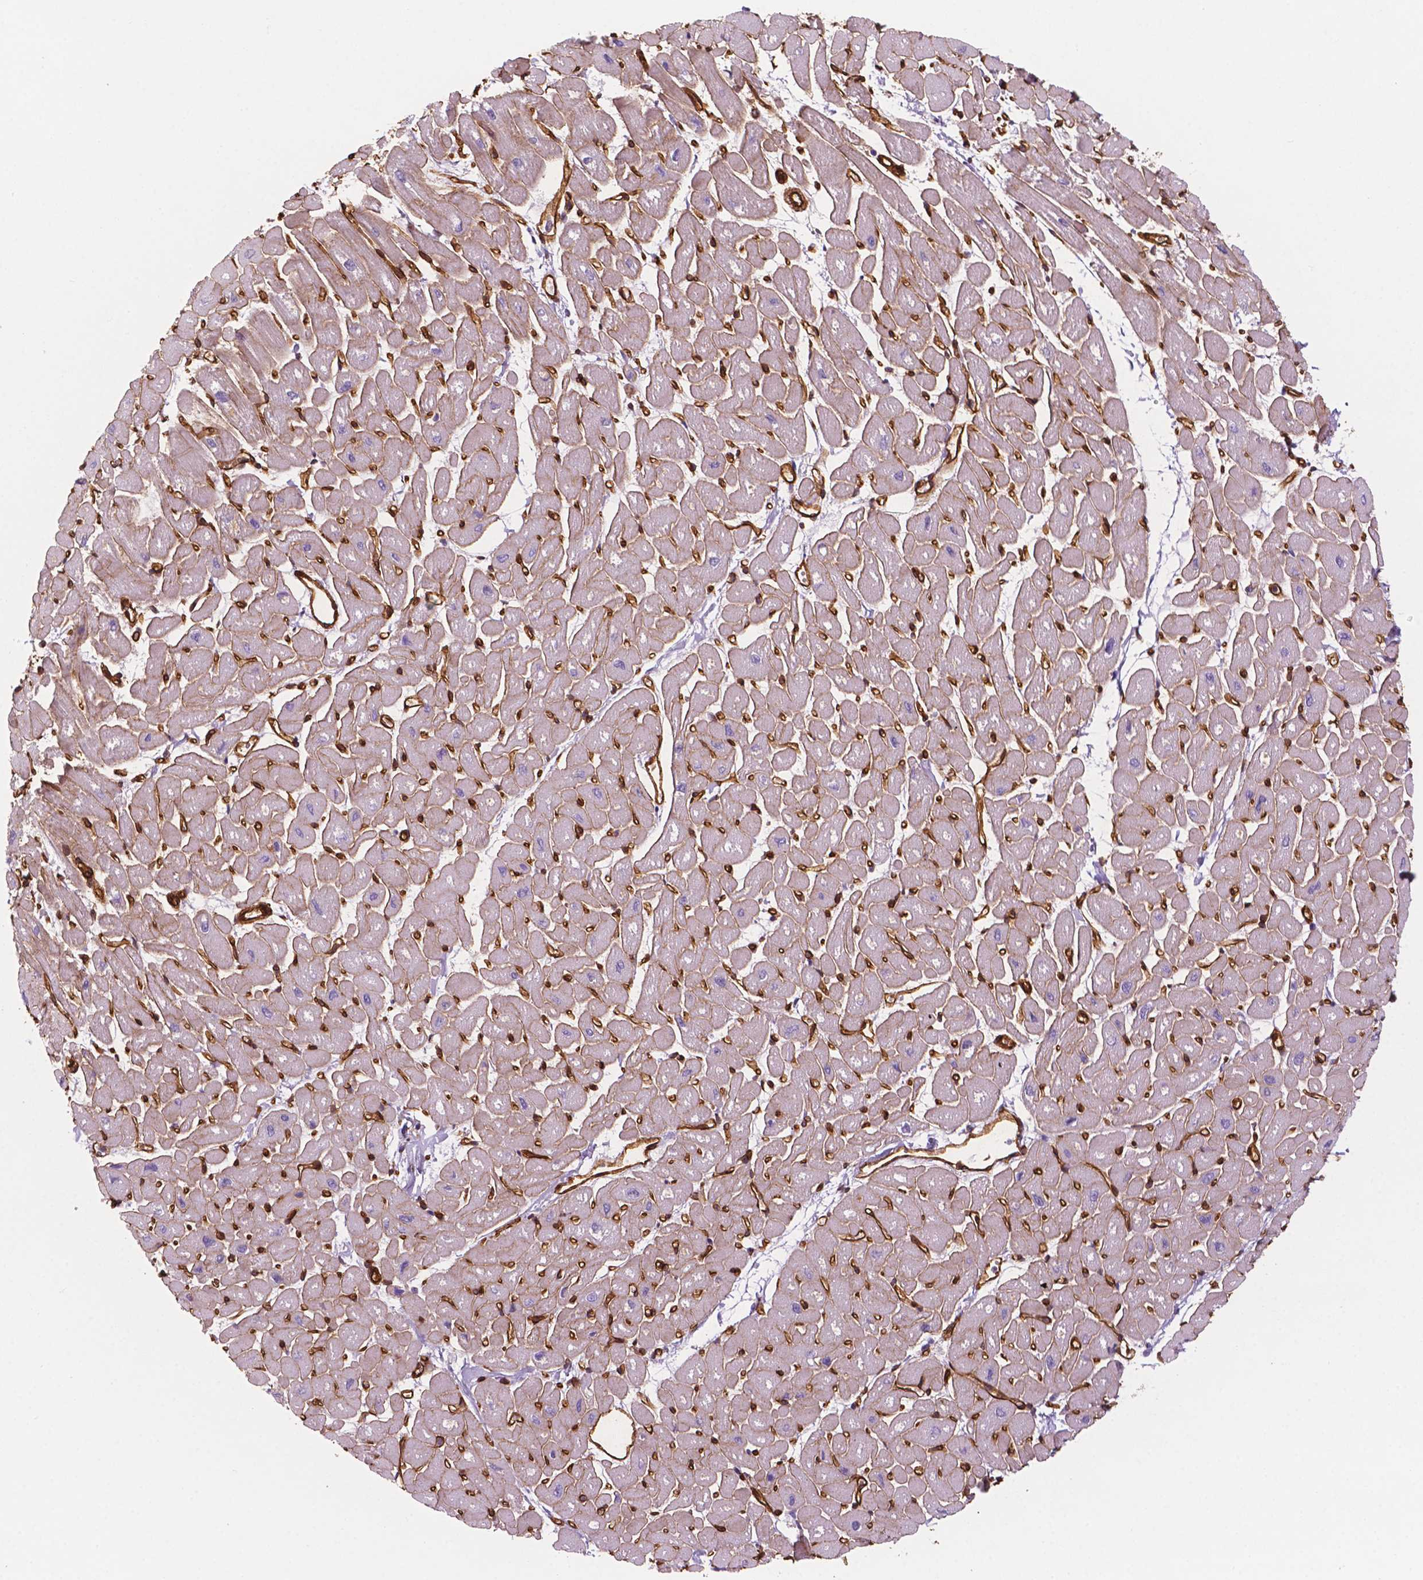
{"staining": {"intensity": "strong", "quantity": "25%-75%", "location": "cytoplasmic/membranous,nuclear"}, "tissue": "heart muscle", "cell_type": "Cardiomyocytes", "image_type": "normal", "snomed": [{"axis": "morphology", "description": "Normal tissue, NOS"}, {"axis": "topography", "description": "Heart"}], "caption": "Immunohistochemical staining of normal heart muscle shows high levels of strong cytoplasmic/membranous,nuclear expression in approximately 25%-75% of cardiomyocytes.", "gene": "EGFL8", "patient": {"sex": "male", "age": 57}}